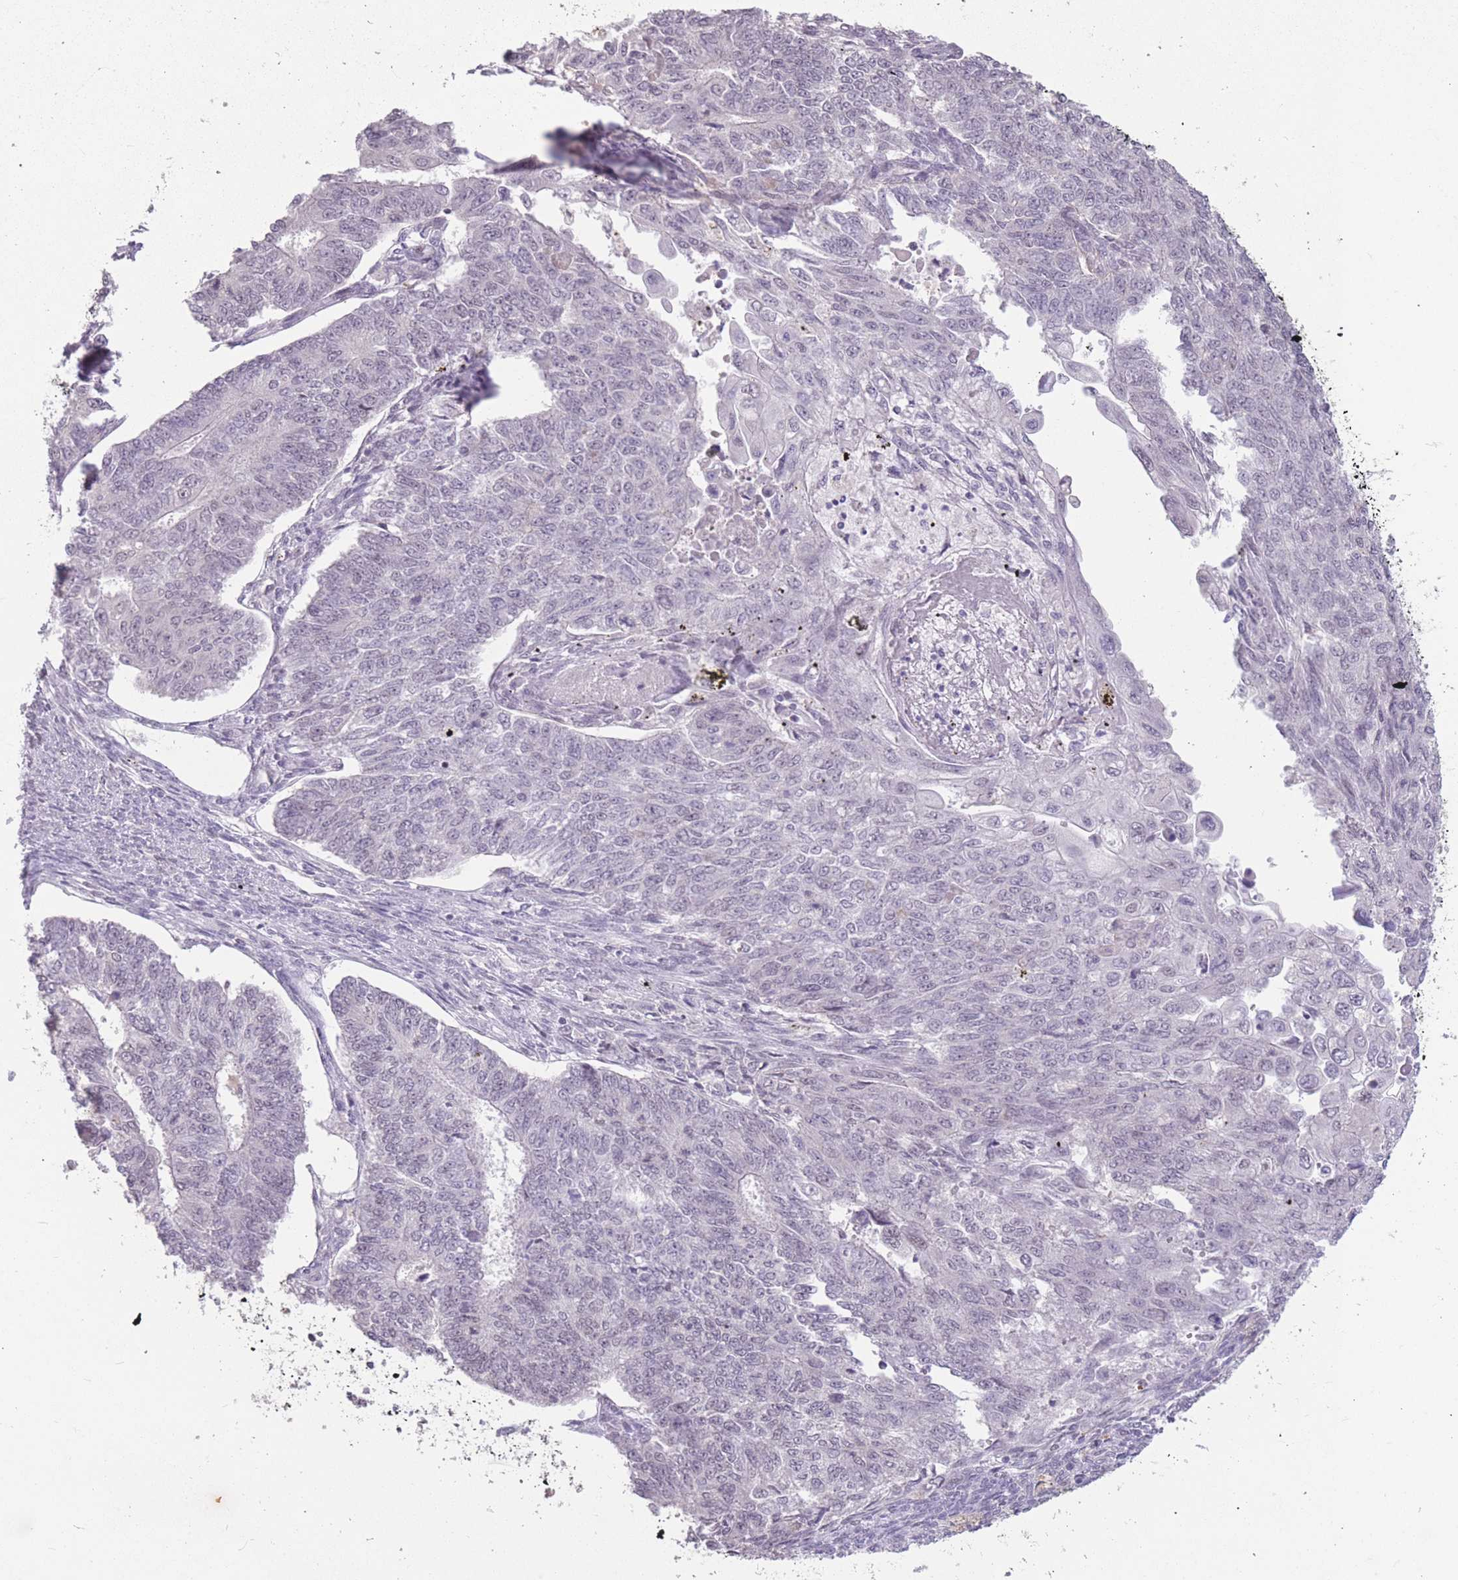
{"staining": {"intensity": "negative", "quantity": "none", "location": "none"}, "tissue": "endometrial cancer", "cell_type": "Tumor cells", "image_type": "cancer", "snomed": [{"axis": "morphology", "description": "Adenocarcinoma, NOS"}, {"axis": "topography", "description": "Endometrium"}], "caption": "Tumor cells are negative for protein expression in human endometrial cancer (adenocarcinoma). (DAB (3,3'-diaminobenzidine) IHC visualized using brightfield microscopy, high magnification).", "gene": "HNRNPUL1", "patient": {"sex": "female", "age": 32}}